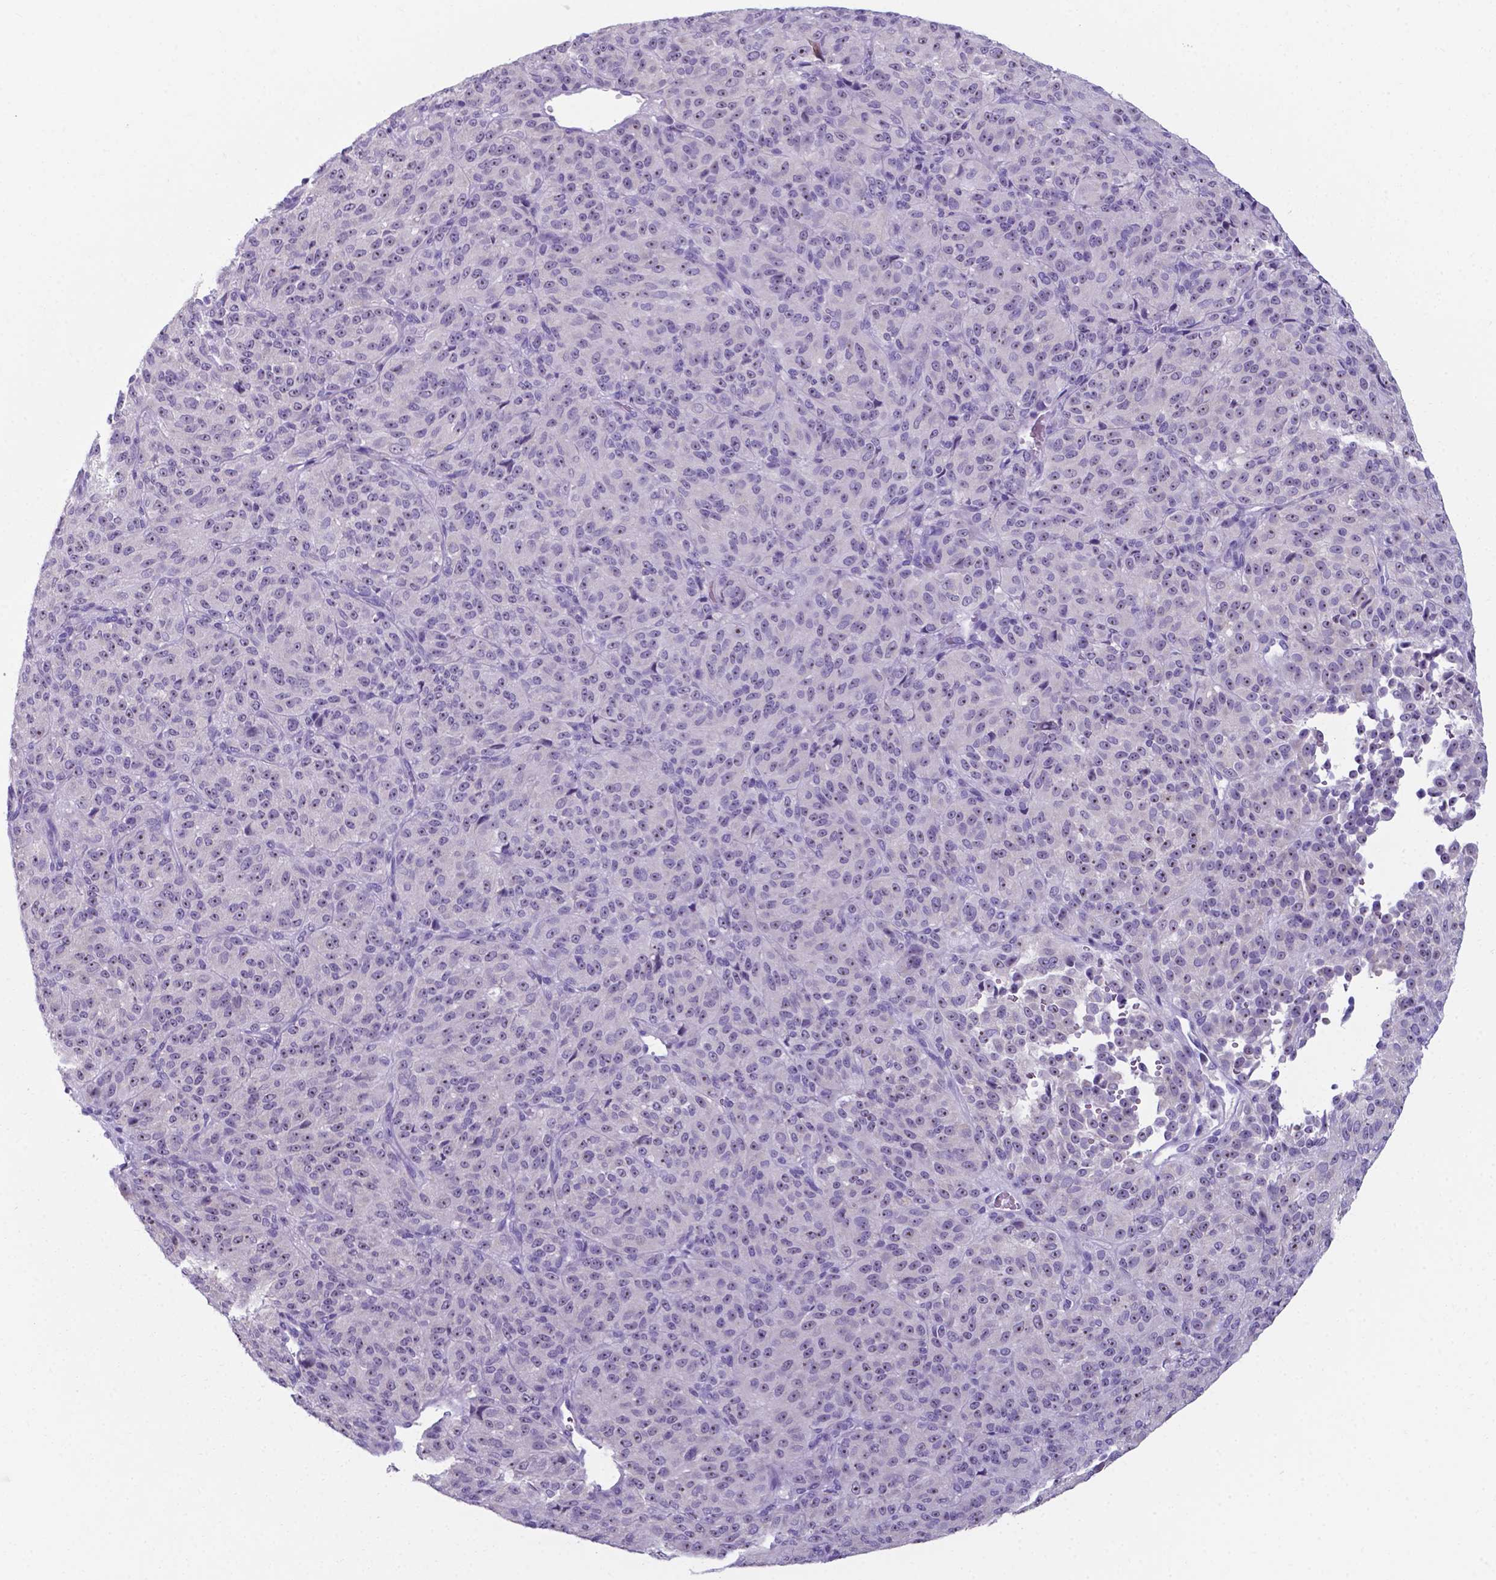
{"staining": {"intensity": "negative", "quantity": "none", "location": "none"}, "tissue": "melanoma", "cell_type": "Tumor cells", "image_type": "cancer", "snomed": [{"axis": "morphology", "description": "Malignant melanoma, Metastatic site"}, {"axis": "topography", "description": "Brain"}], "caption": "The histopathology image shows no significant positivity in tumor cells of malignant melanoma (metastatic site). Nuclei are stained in blue.", "gene": "AP5B1", "patient": {"sex": "female", "age": 56}}